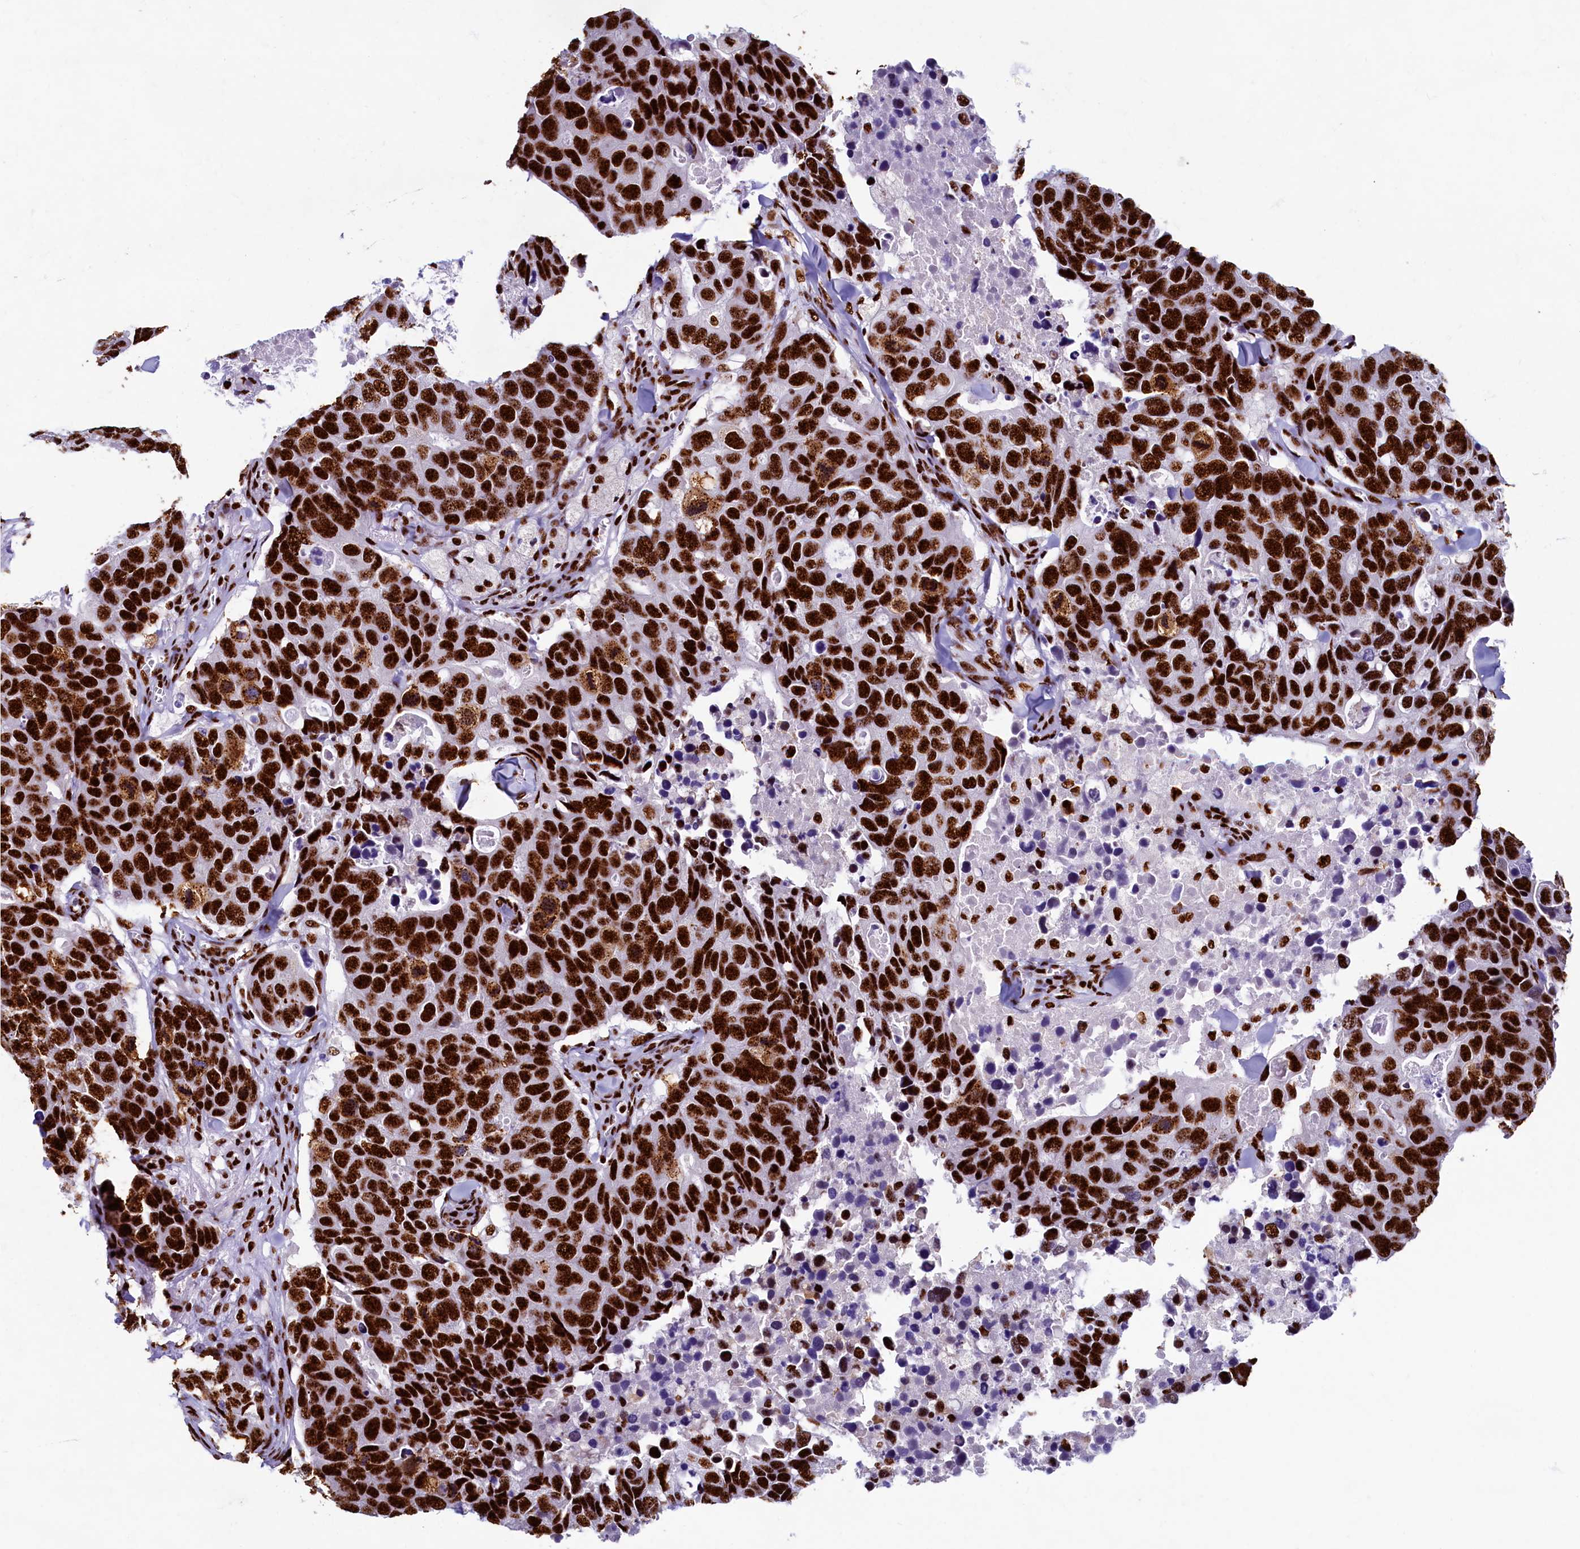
{"staining": {"intensity": "strong", "quantity": ">75%", "location": "nuclear"}, "tissue": "breast cancer", "cell_type": "Tumor cells", "image_type": "cancer", "snomed": [{"axis": "morphology", "description": "Duct carcinoma"}, {"axis": "topography", "description": "Breast"}], "caption": "IHC histopathology image of human breast cancer stained for a protein (brown), which reveals high levels of strong nuclear positivity in about >75% of tumor cells.", "gene": "SRRM2", "patient": {"sex": "female", "age": 83}}